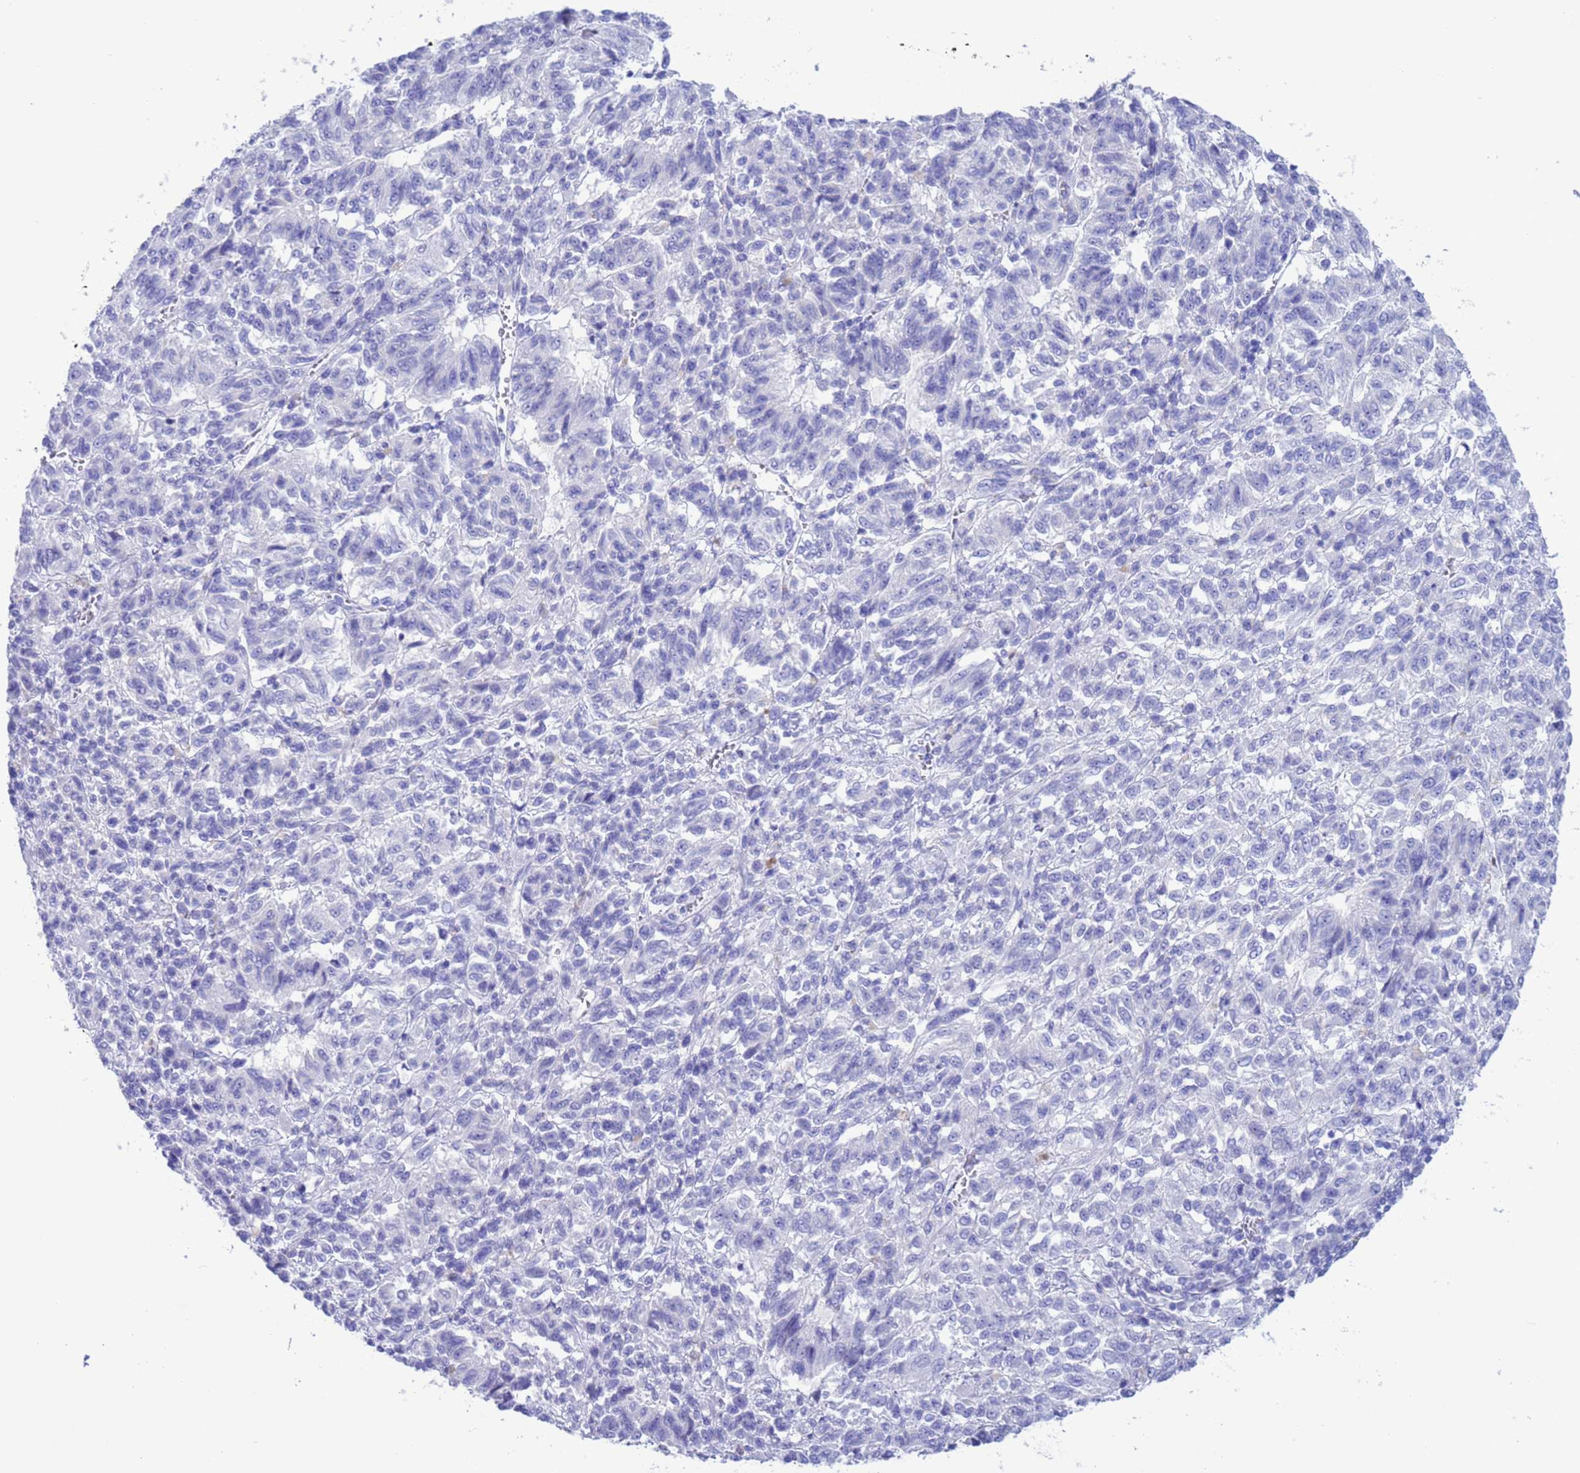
{"staining": {"intensity": "negative", "quantity": "none", "location": "none"}, "tissue": "melanoma", "cell_type": "Tumor cells", "image_type": "cancer", "snomed": [{"axis": "morphology", "description": "Malignant melanoma, Metastatic site"}, {"axis": "topography", "description": "Lung"}], "caption": "This is an immunohistochemistry (IHC) histopathology image of malignant melanoma (metastatic site). There is no positivity in tumor cells.", "gene": "GSTM1", "patient": {"sex": "male", "age": 64}}